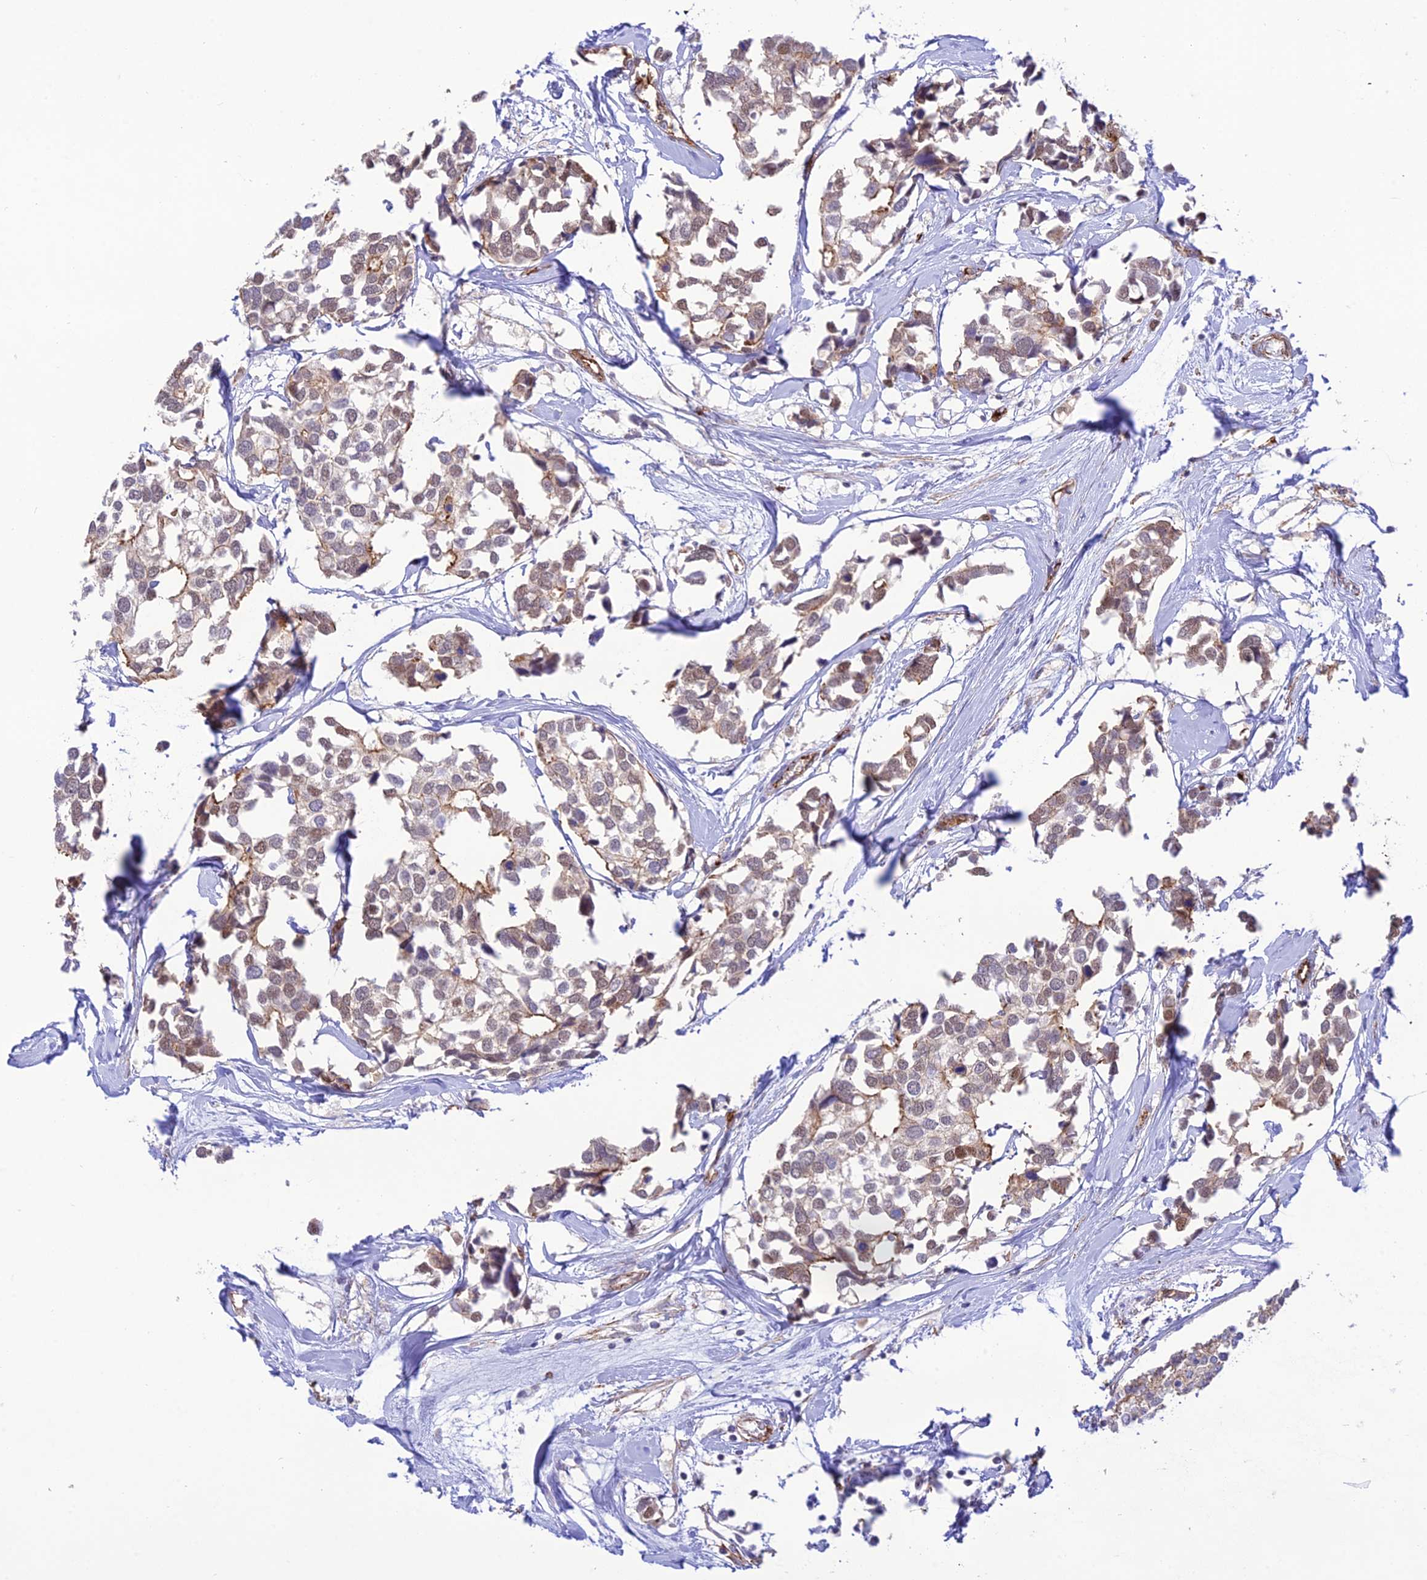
{"staining": {"intensity": "moderate", "quantity": "<25%", "location": "cytoplasmic/membranous,nuclear"}, "tissue": "breast cancer", "cell_type": "Tumor cells", "image_type": "cancer", "snomed": [{"axis": "morphology", "description": "Duct carcinoma"}, {"axis": "topography", "description": "Breast"}], "caption": "Human breast infiltrating ductal carcinoma stained for a protein (brown) demonstrates moderate cytoplasmic/membranous and nuclear positive positivity in about <25% of tumor cells.", "gene": "YPEL5", "patient": {"sex": "female", "age": 83}}